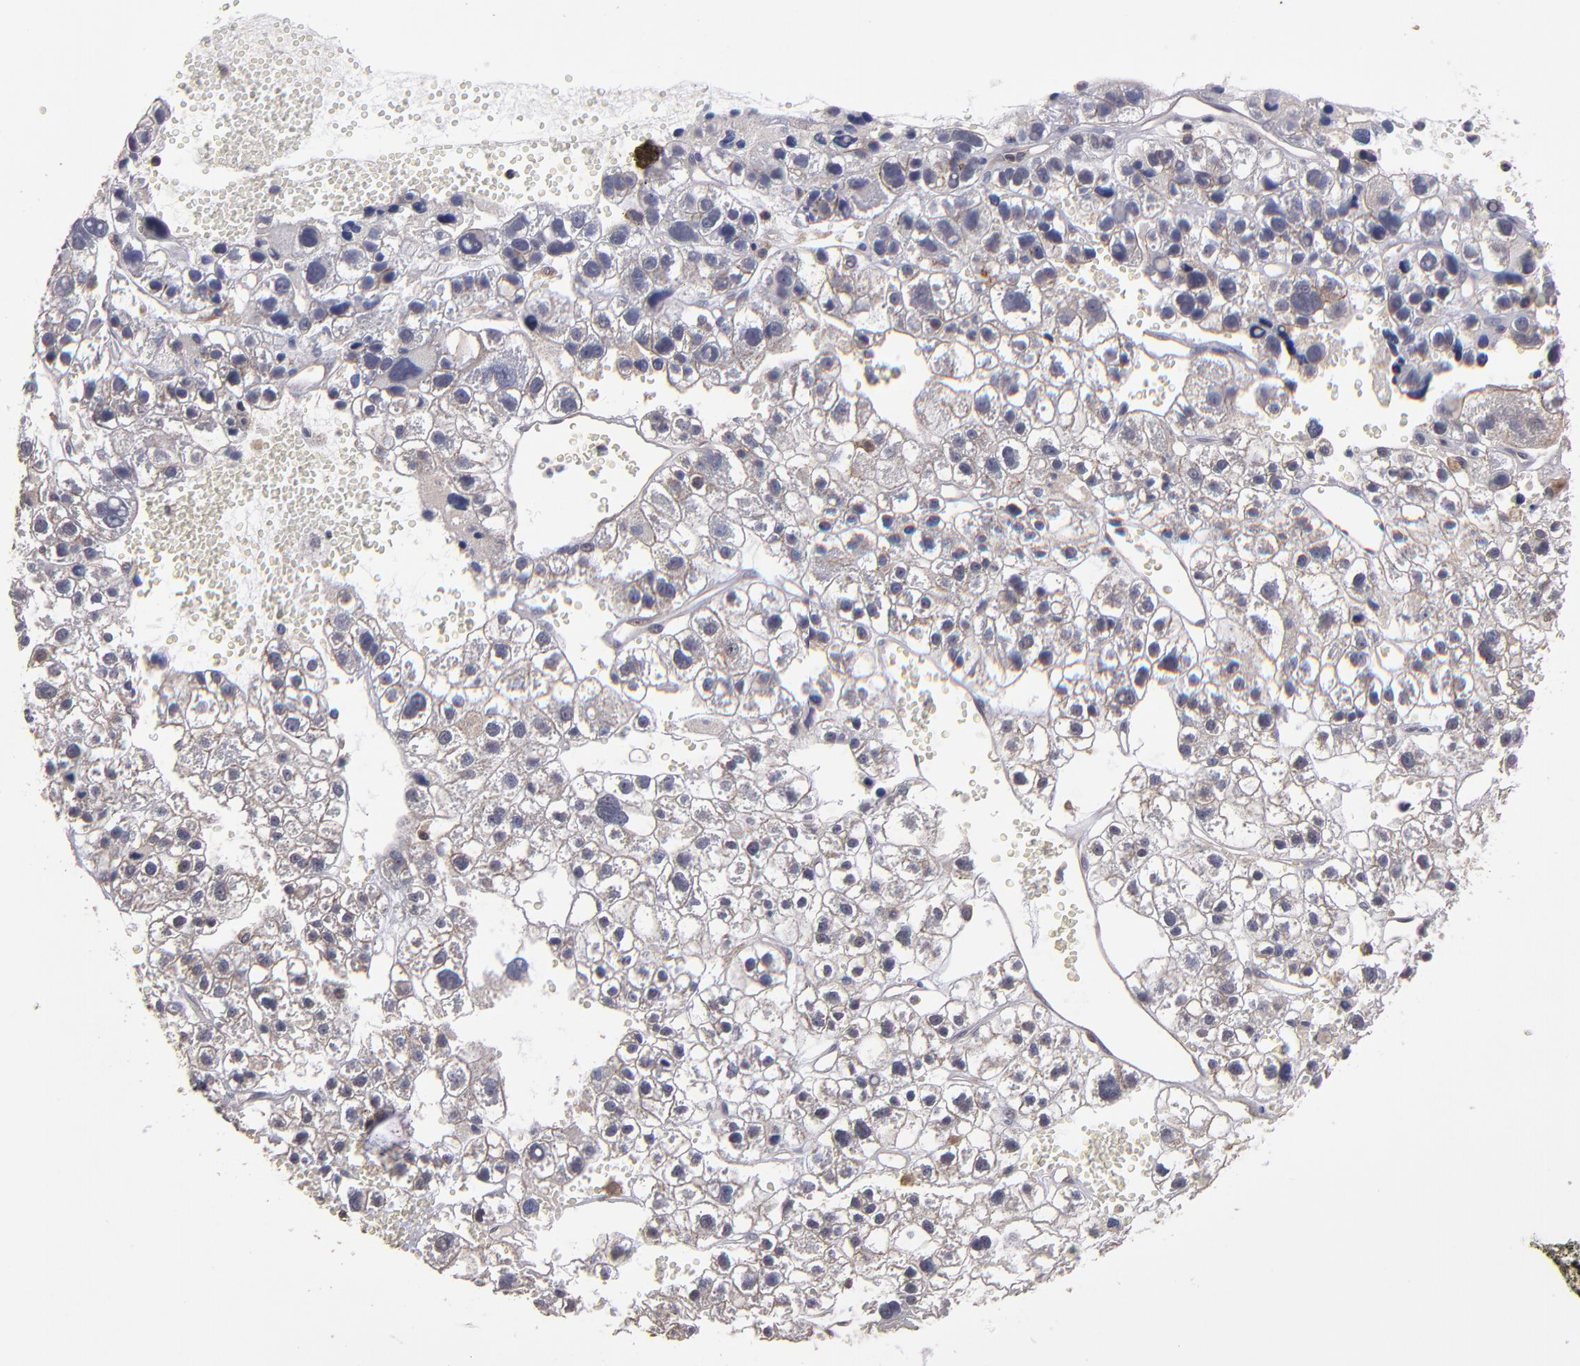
{"staining": {"intensity": "weak", "quantity": "<25%", "location": "cytoplasmic/membranous"}, "tissue": "liver cancer", "cell_type": "Tumor cells", "image_type": "cancer", "snomed": [{"axis": "morphology", "description": "Carcinoma, Hepatocellular, NOS"}, {"axis": "topography", "description": "Liver"}], "caption": "Immunohistochemistry histopathology image of neoplastic tissue: hepatocellular carcinoma (liver) stained with DAB shows no significant protein positivity in tumor cells.", "gene": "NF2", "patient": {"sex": "female", "age": 85}}